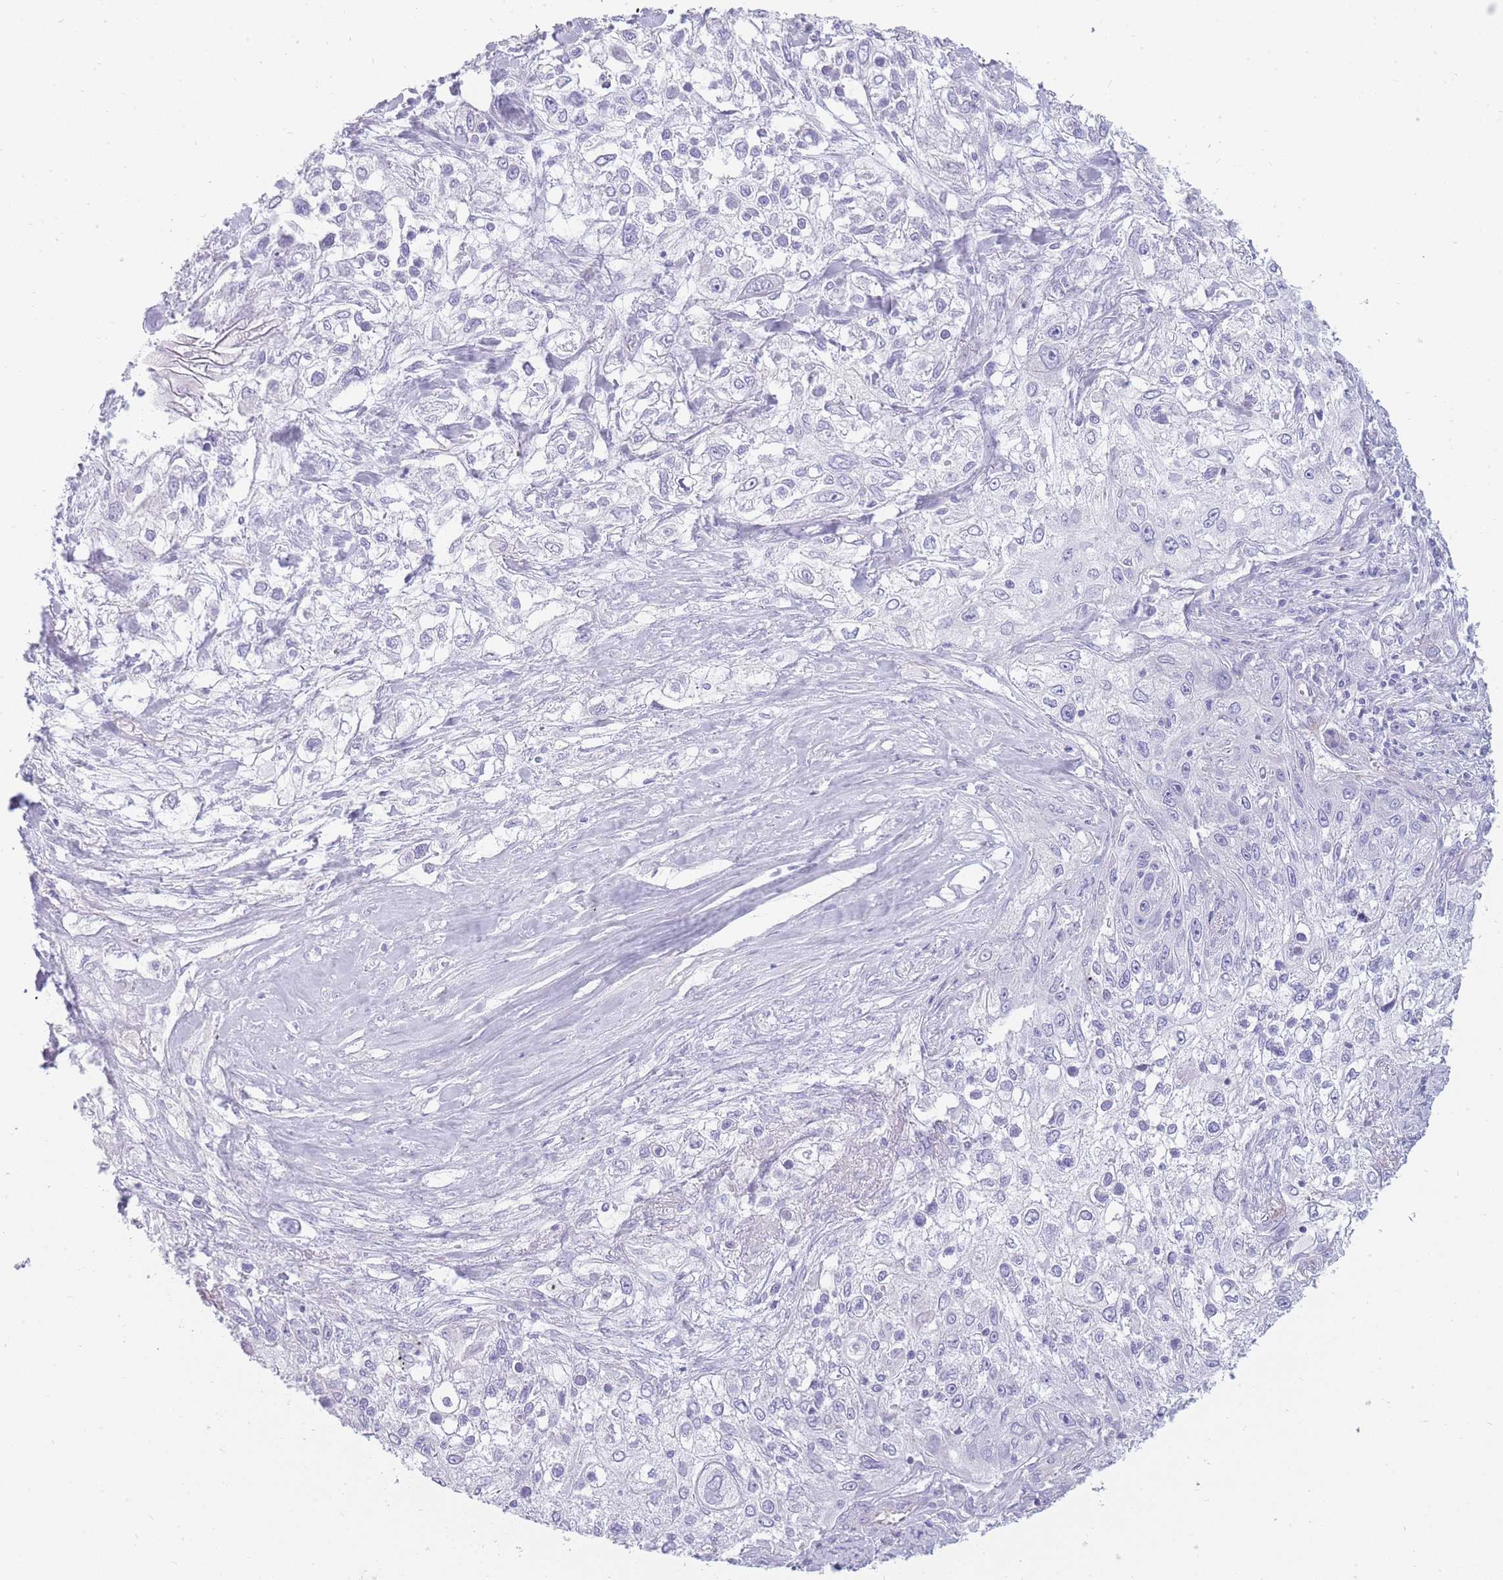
{"staining": {"intensity": "negative", "quantity": "none", "location": "none"}, "tissue": "lung cancer", "cell_type": "Tumor cells", "image_type": "cancer", "snomed": [{"axis": "morphology", "description": "Squamous cell carcinoma, NOS"}, {"axis": "topography", "description": "Lung"}], "caption": "This is a image of immunohistochemistry staining of squamous cell carcinoma (lung), which shows no staining in tumor cells.", "gene": "UPK1A", "patient": {"sex": "female", "age": 69}}